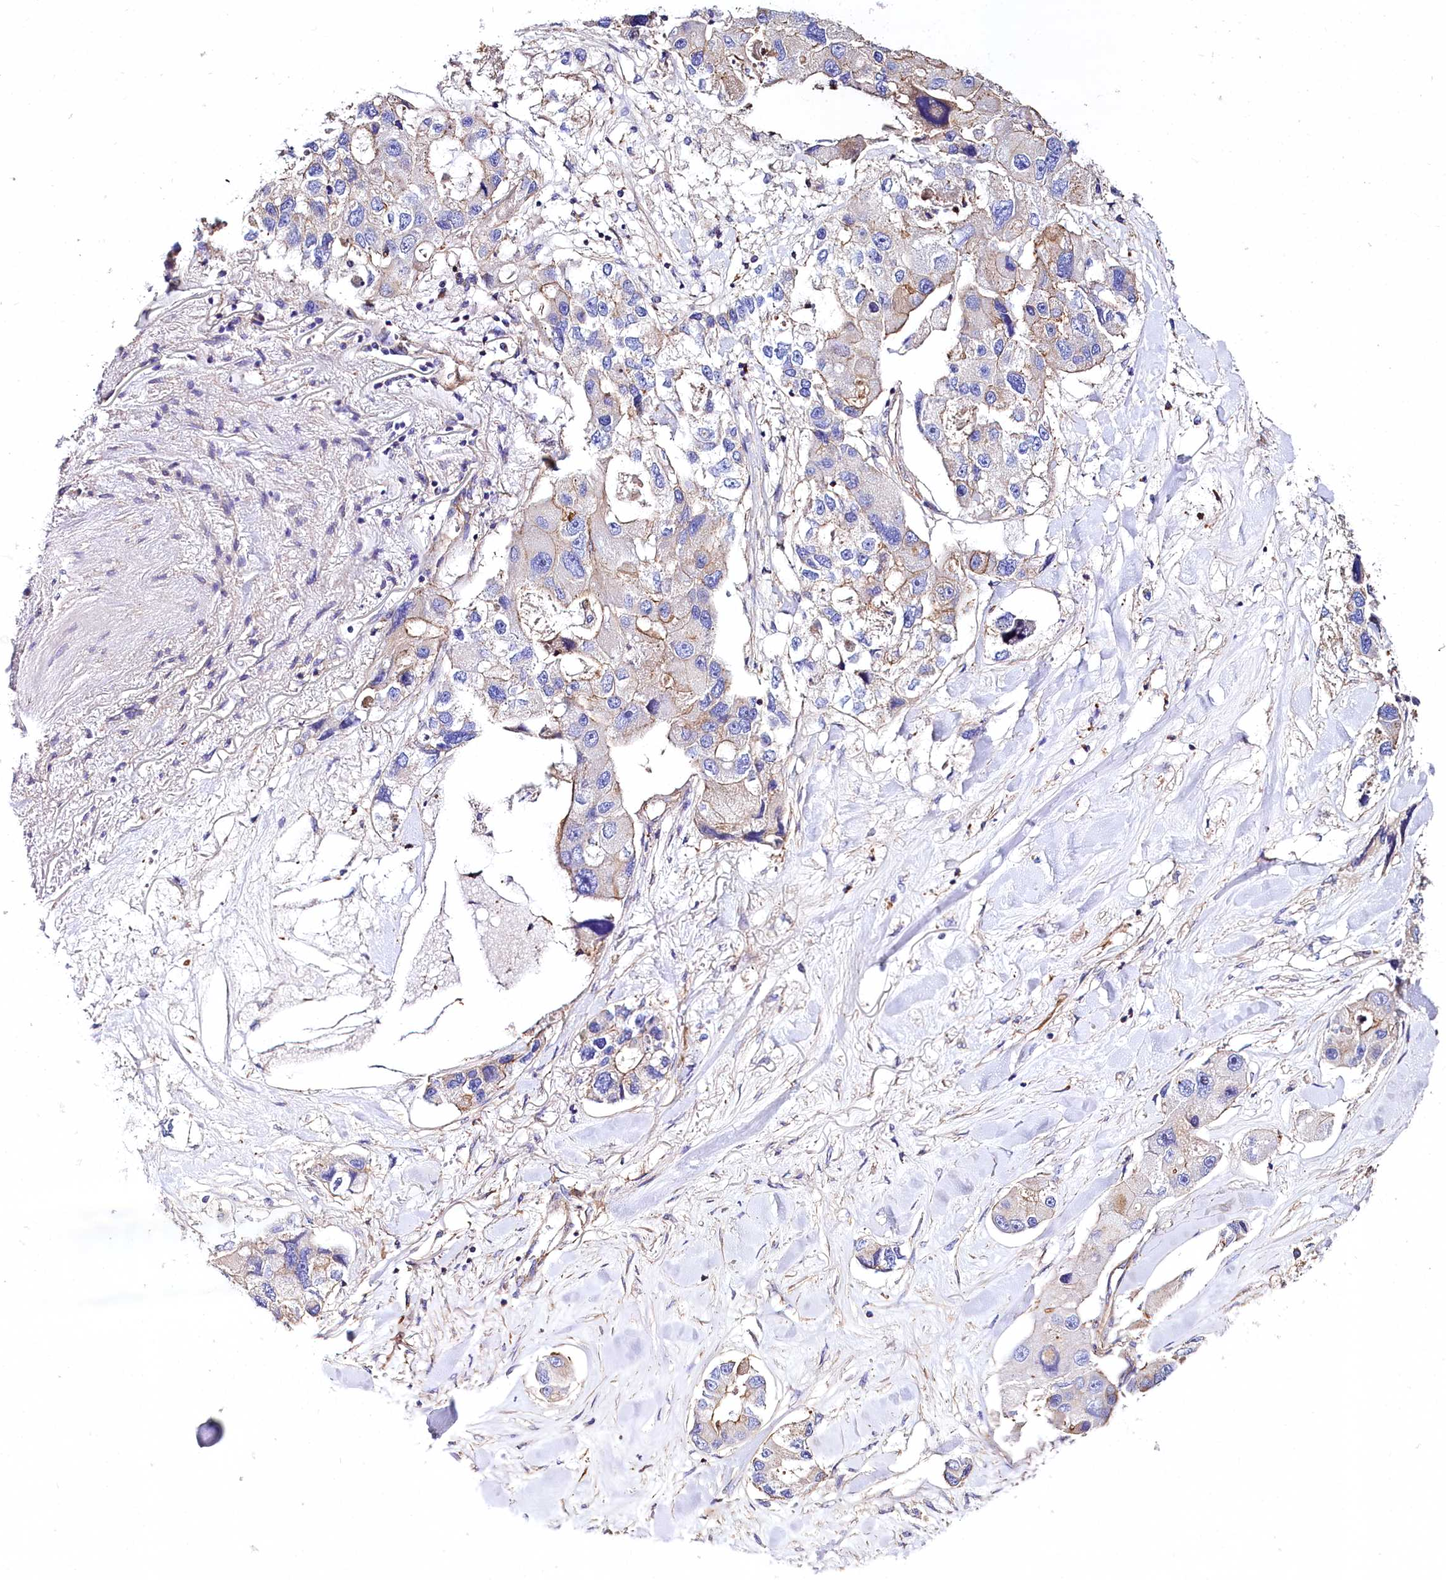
{"staining": {"intensity": "moderate", "quantity": "<25%", "location": "cytoplasmic/membranous"}, "tissue": "lung cancer", "cell_type": "Tumor cells", "image_type": "cancer", "snomed": [{"axis": "morphology", "description": "Adenocarcinoma, NOS"}, {"axis": "topography", "description": "Lung"}], "caption": "A high-resolution micrograph shows immunohistochemistry staining of lung adenocarcinoma, which reveals moderate cytoplasmic/membranous expression in about <25% of tumor cells.", "gene": "FCHSD2", "patient": {"sex": "female", "age": 54}}